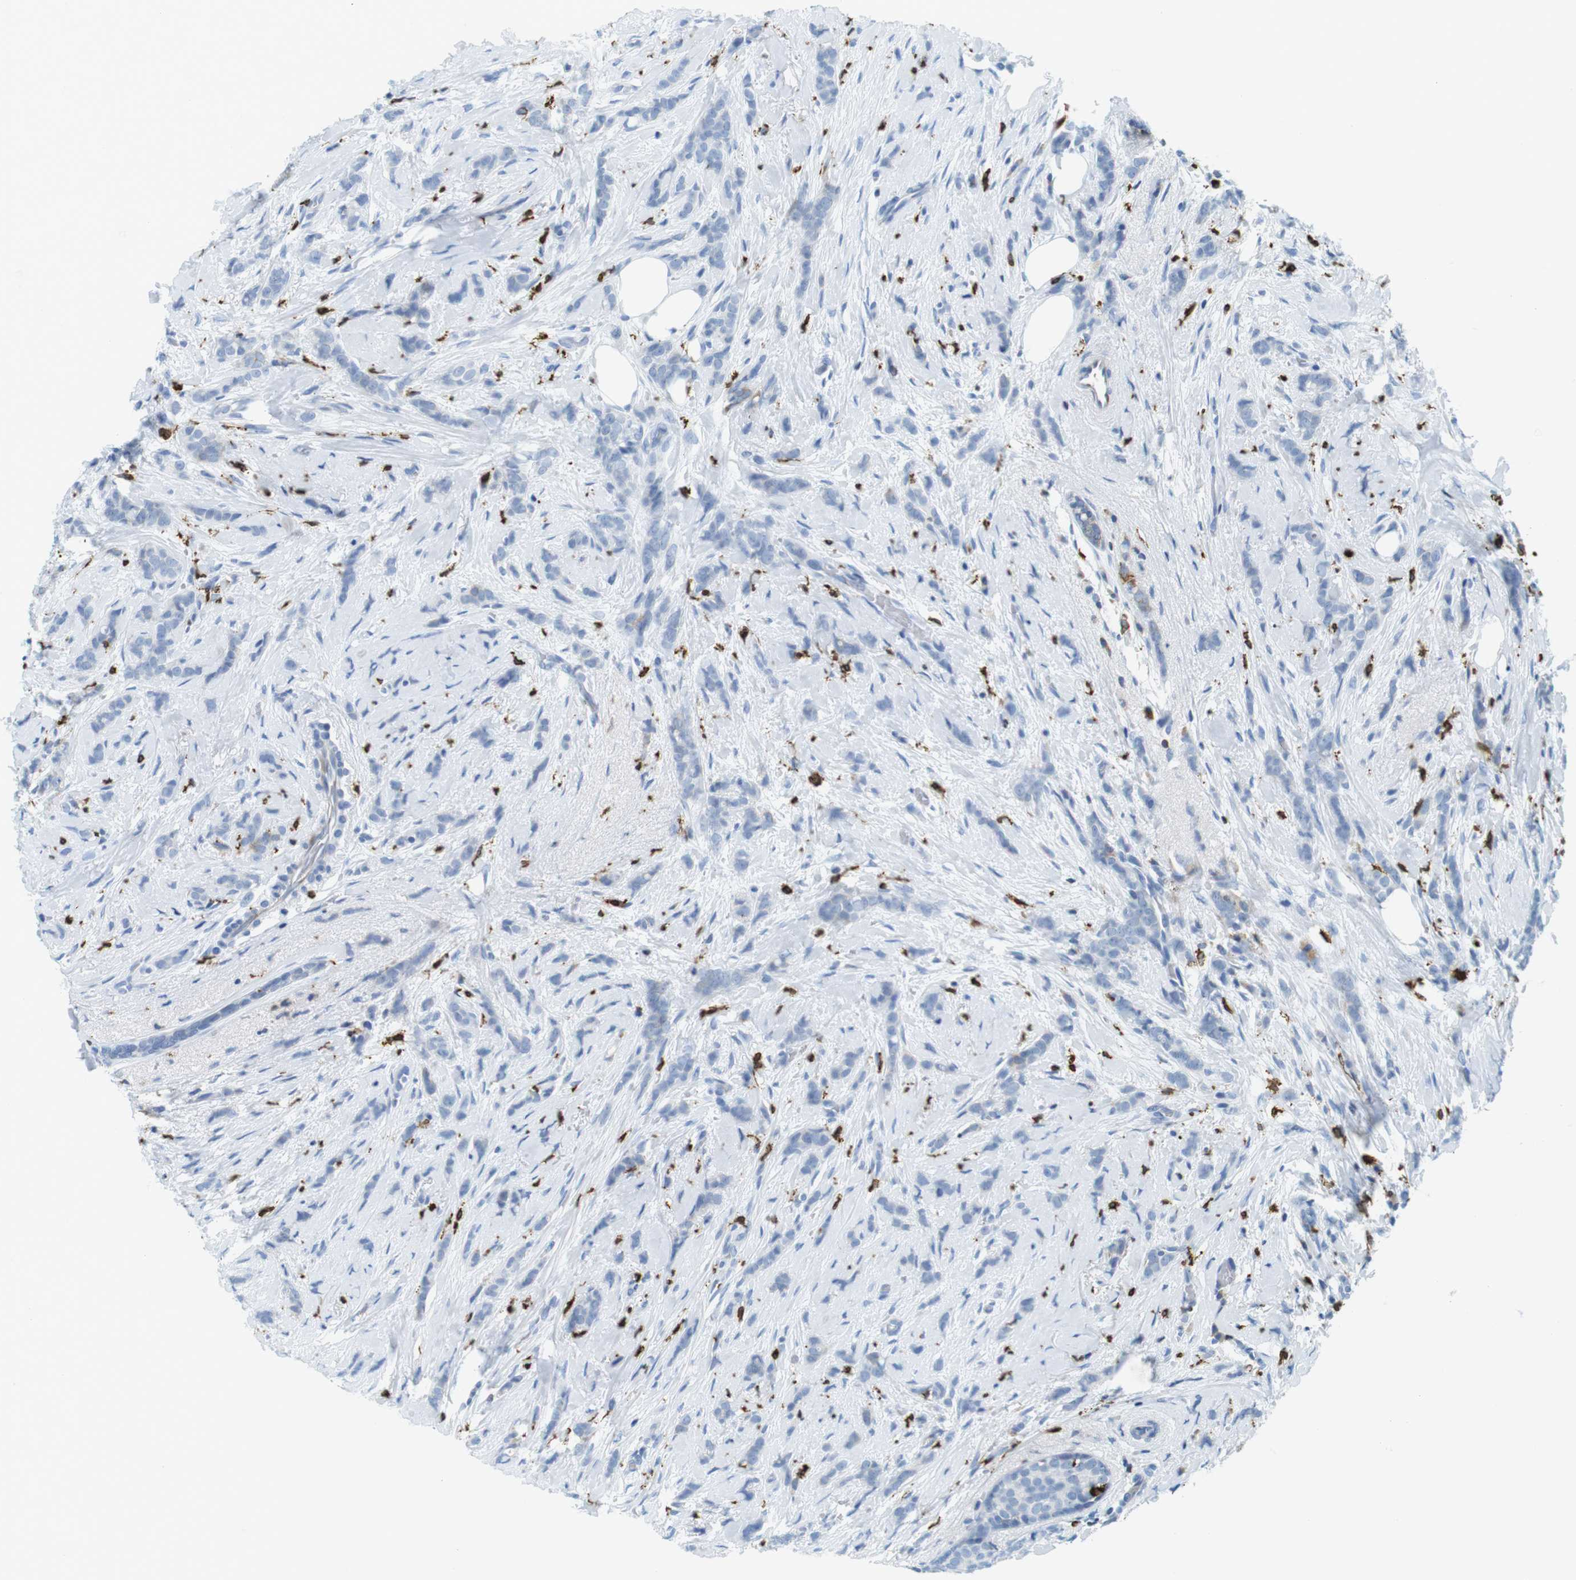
{"staining": {"intensity": "negative", "quantity": "none", "location": "none"}, "tissue": "breast cancer", "cell_type": "Tumor cells", "image_type": "cancer", "snomed": [{"axis": "morphology", "description": "Lobular carcinoma, in situ"}, {"axis": "morphology", "description": "Lobular carcinoma"}, {"axis": "topography", "description": "Breast"}], "caption": "The image shows no staining of tumor cells in breast cancer (lobular carcinoma).", "gene": "CIITA", "patient": {"sex": "female", "age": 41}}